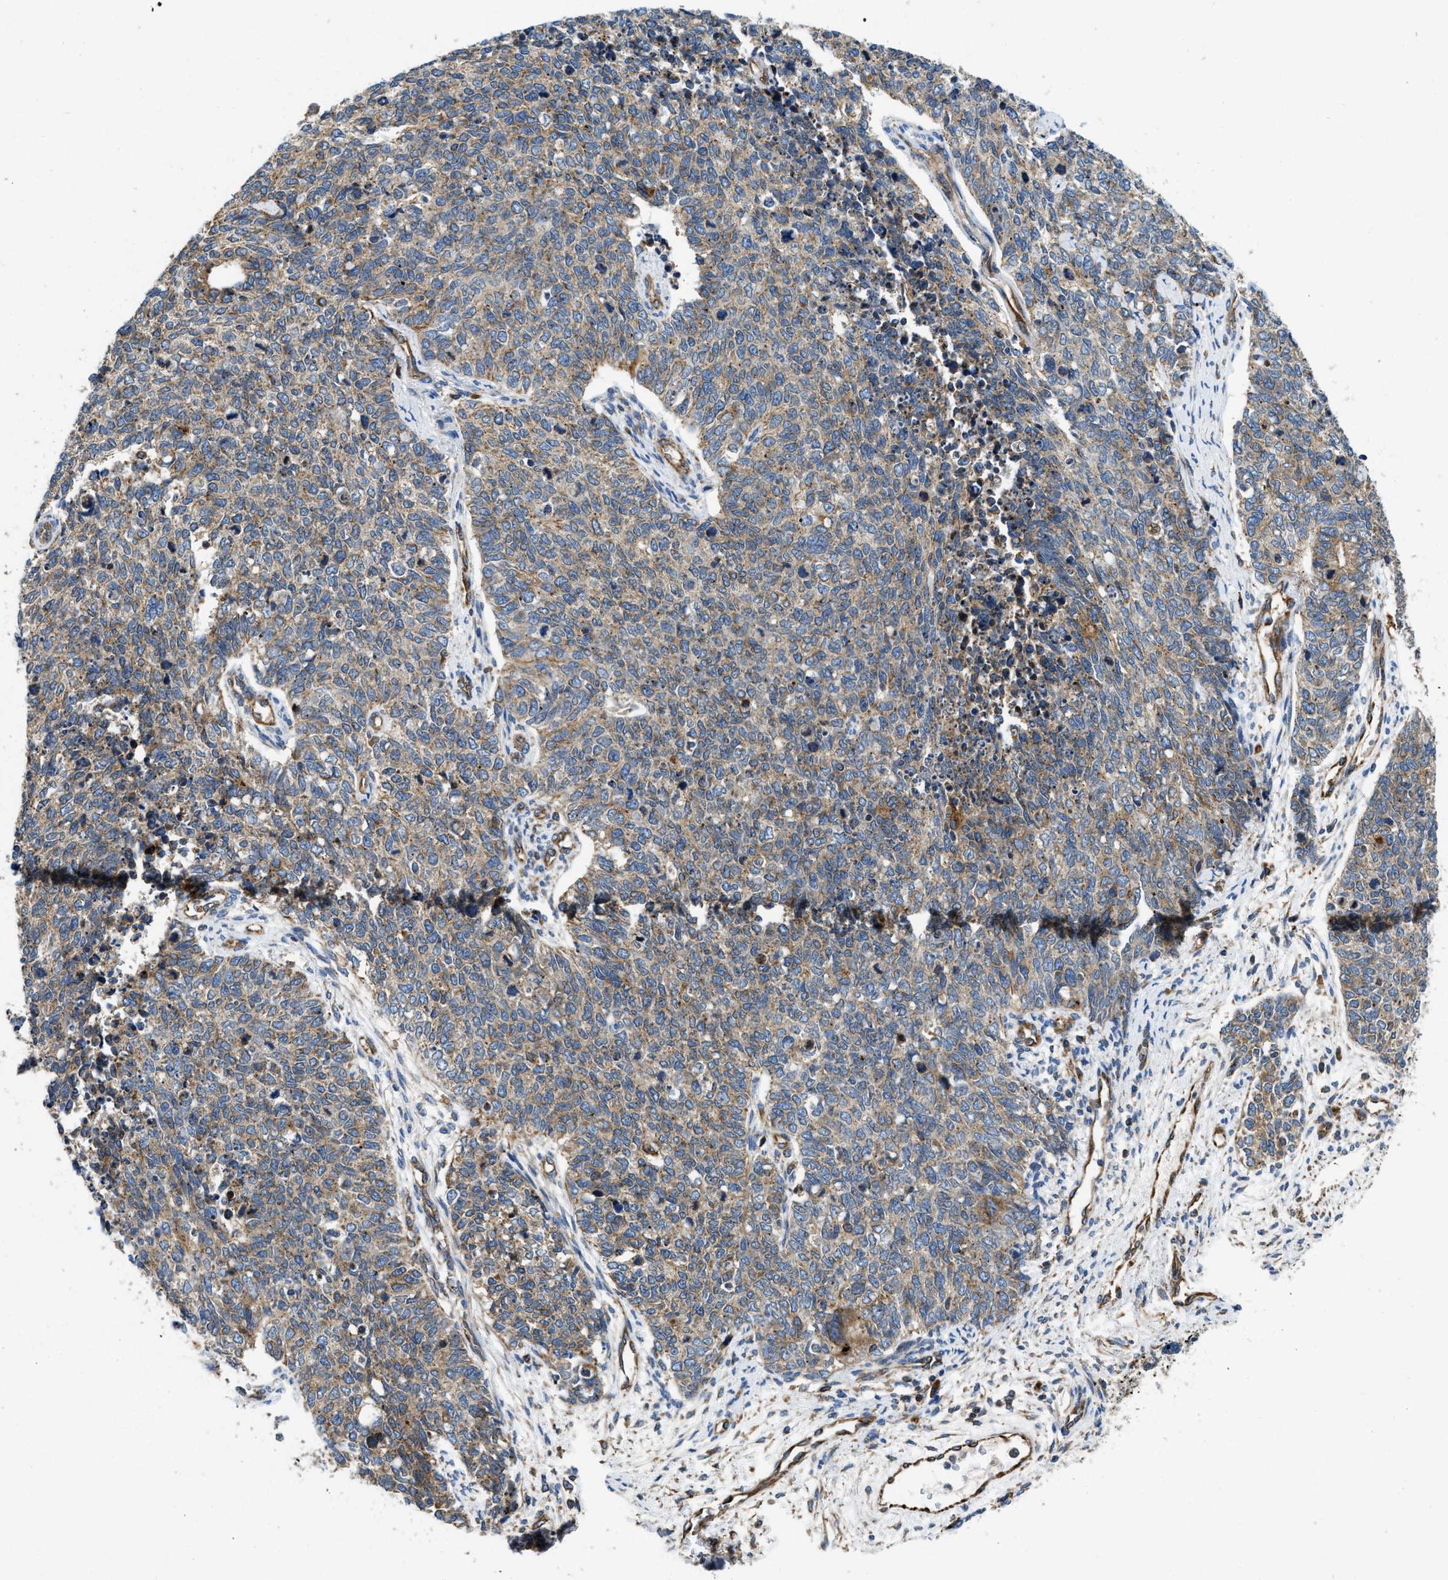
{"staining": {"intensity": "weak", "quantity": "25%-75%", "location": "cytoplasmic/membranous"}, "tissue": "cervical cancer", "cell_type": "Tumor cells", "image_type": "cancer", "snomed": [{"axis": "morphology", "description": "Squamous cell carcinoma, NOS"}, {"axis": "topography", "description": "Cervix"}], "caption": "IHC photomicrograph of human cervical squamous cell carcinoma stained for a protein (brown), which shows low levels of weak cytoplasmic/membranous staining in approximately 25%-75% of tumor cells.", "gene": "HSD17B12", "patient": {"sex": "female", "age": 63}}